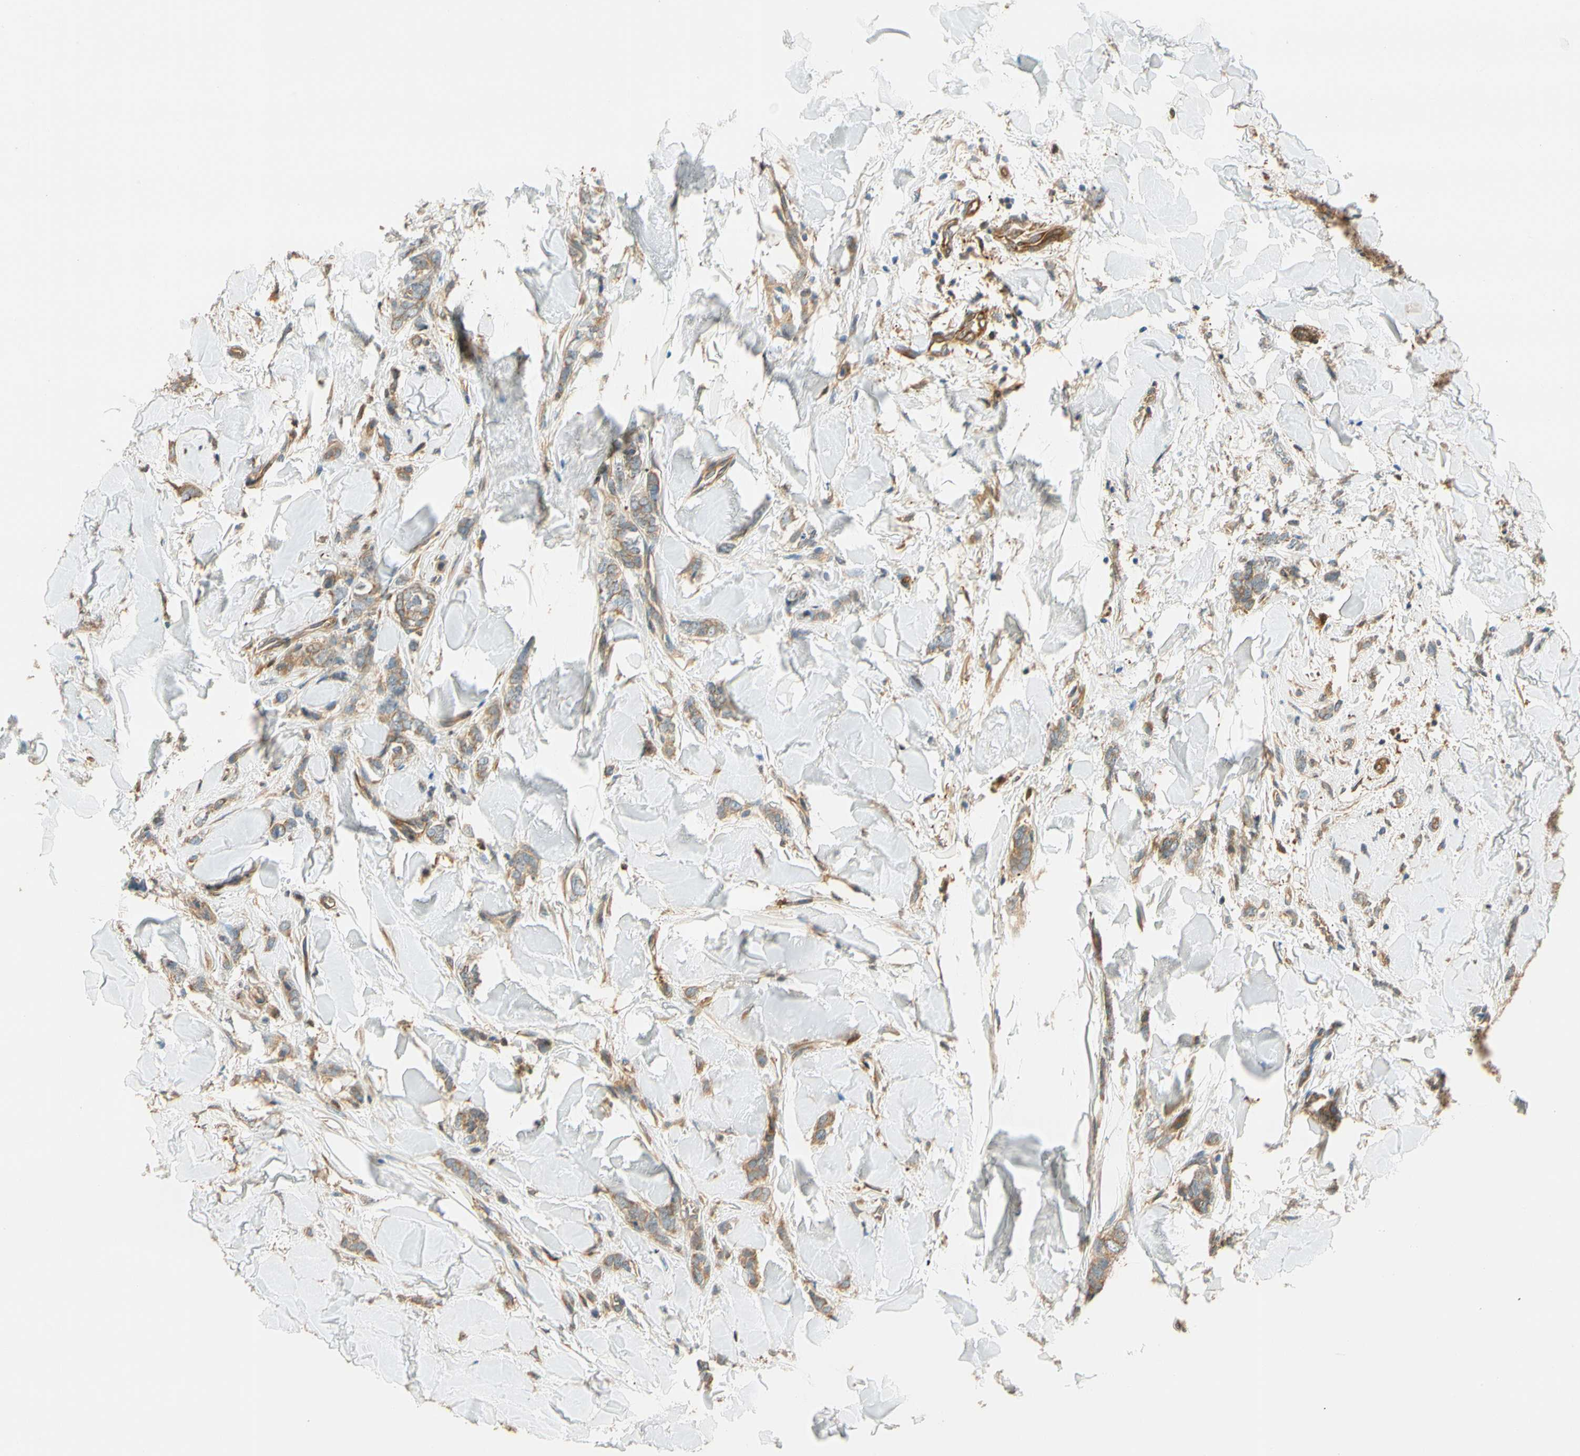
{"staining": {"intensity": "moderate", "quantity": ">75%", "location": "cytoplasmic/membranous"}, "tissue": "breast cancer", "cell_type": "Tumor cells", "image_type": "cancer", "snomed": [{"axis": "morphology", "description": "Lobular carcinoma"}, {"axis": "topography", "description": "Skin"}, {"axis": "topography", "description": "Breast"}], "caption": "Immunohistochemical staining of breast cancer demonstrates medium levels of moderate cytoplasmic/membranous expression in about >75% of tumor cells.", "gene": "PARP14", "patient": {"sex": "female", "age": 46}}